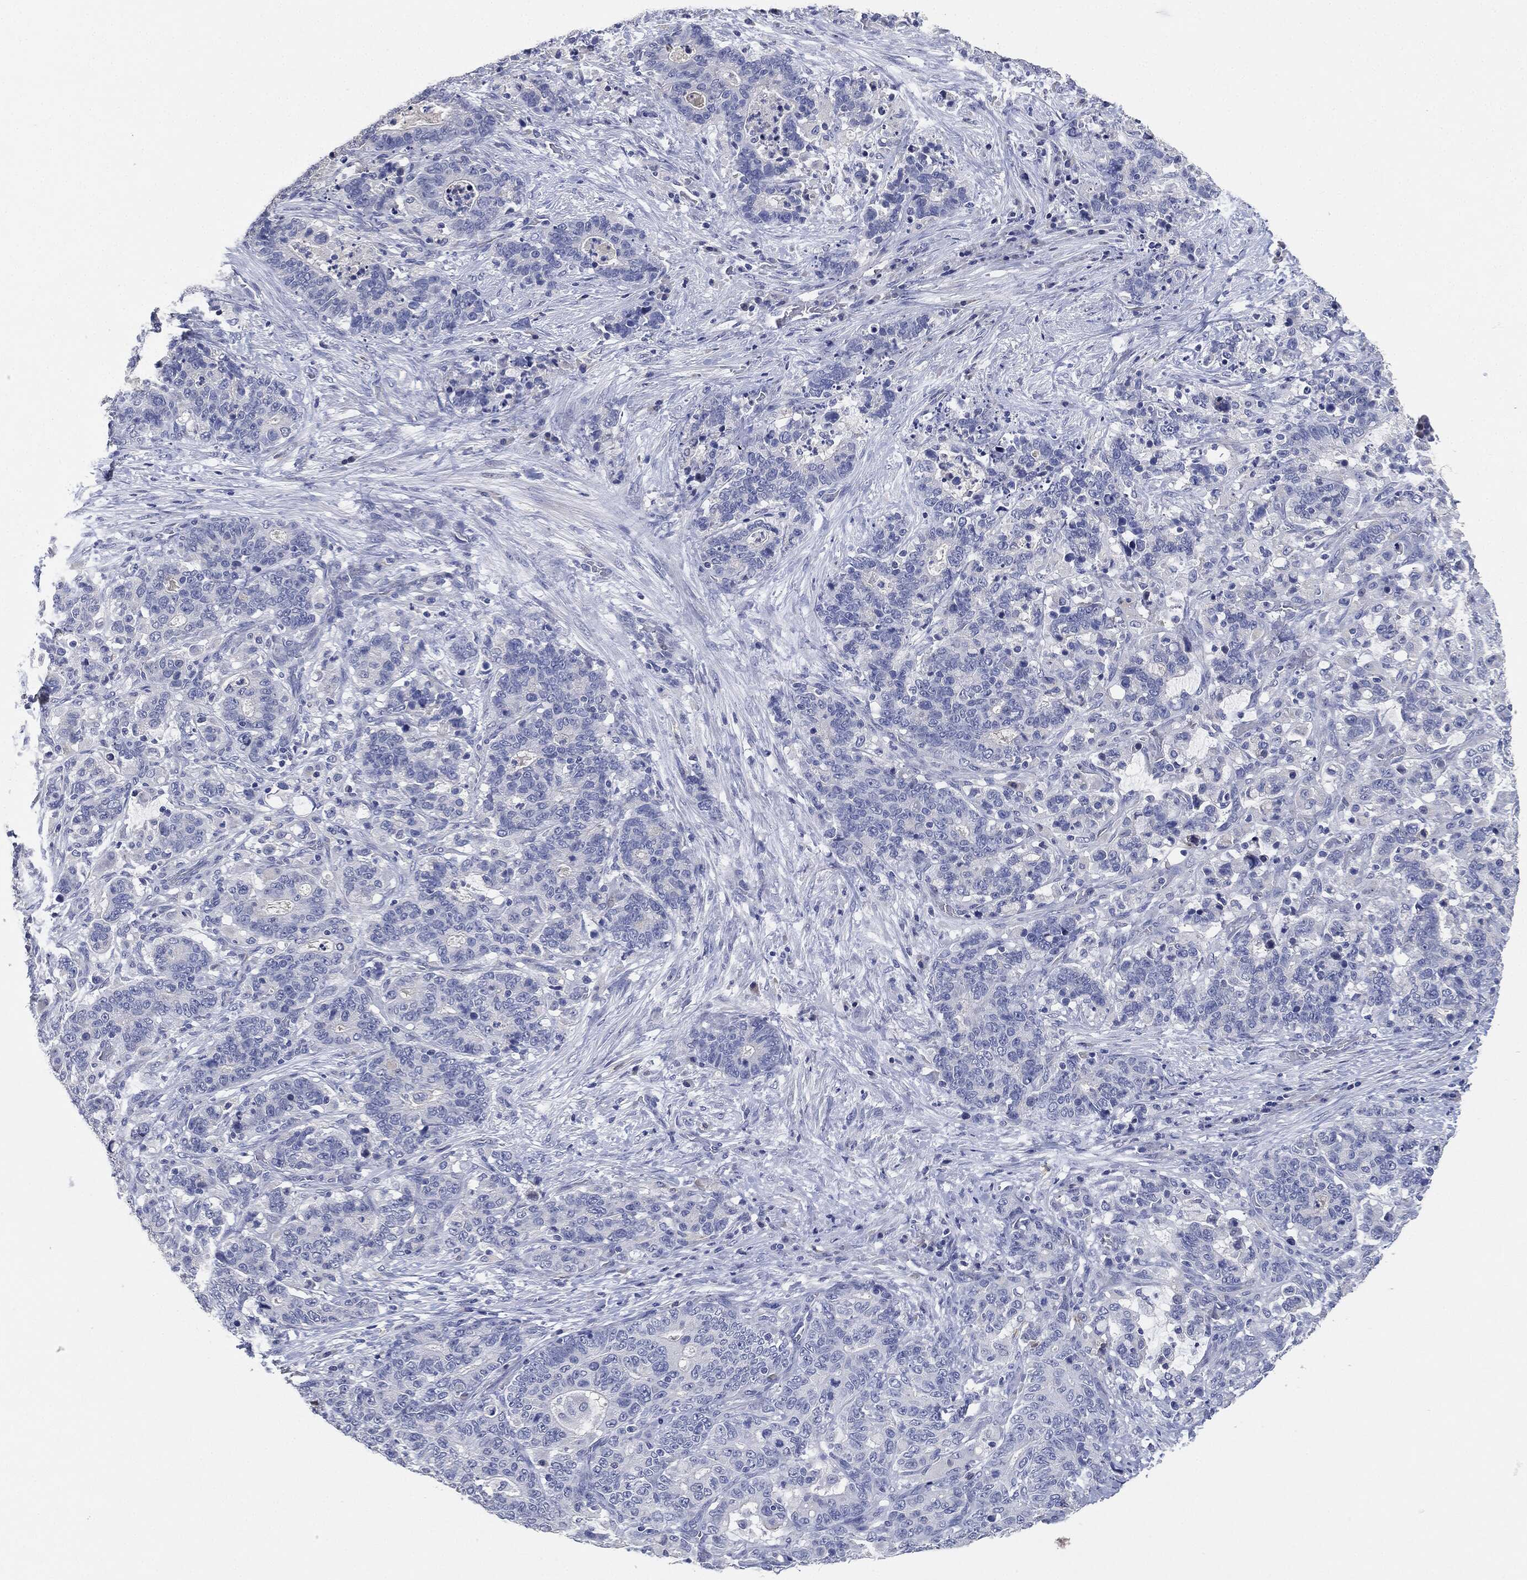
{"staining": {"intensity": "negative", "quantity": "none", "location": "none"}, "tissue": "stomach cancer", "cell_type": "Tumor cells", "image_type": "cancer", "snomed": [{"axis": "morphology", "description": "Normal tissue, NOS"}, {"axis": "morphology", "description": "Adenocarcinoma, NOS"}, {"axis": "topography", "description": "Stomach"}], "caption": "The micrograph demonstrates no staining of tumor cells in stomach cancer (adenocarcinoma).", "gene": "NTRK1", "patient": {"sex": "female", "age": 64}}